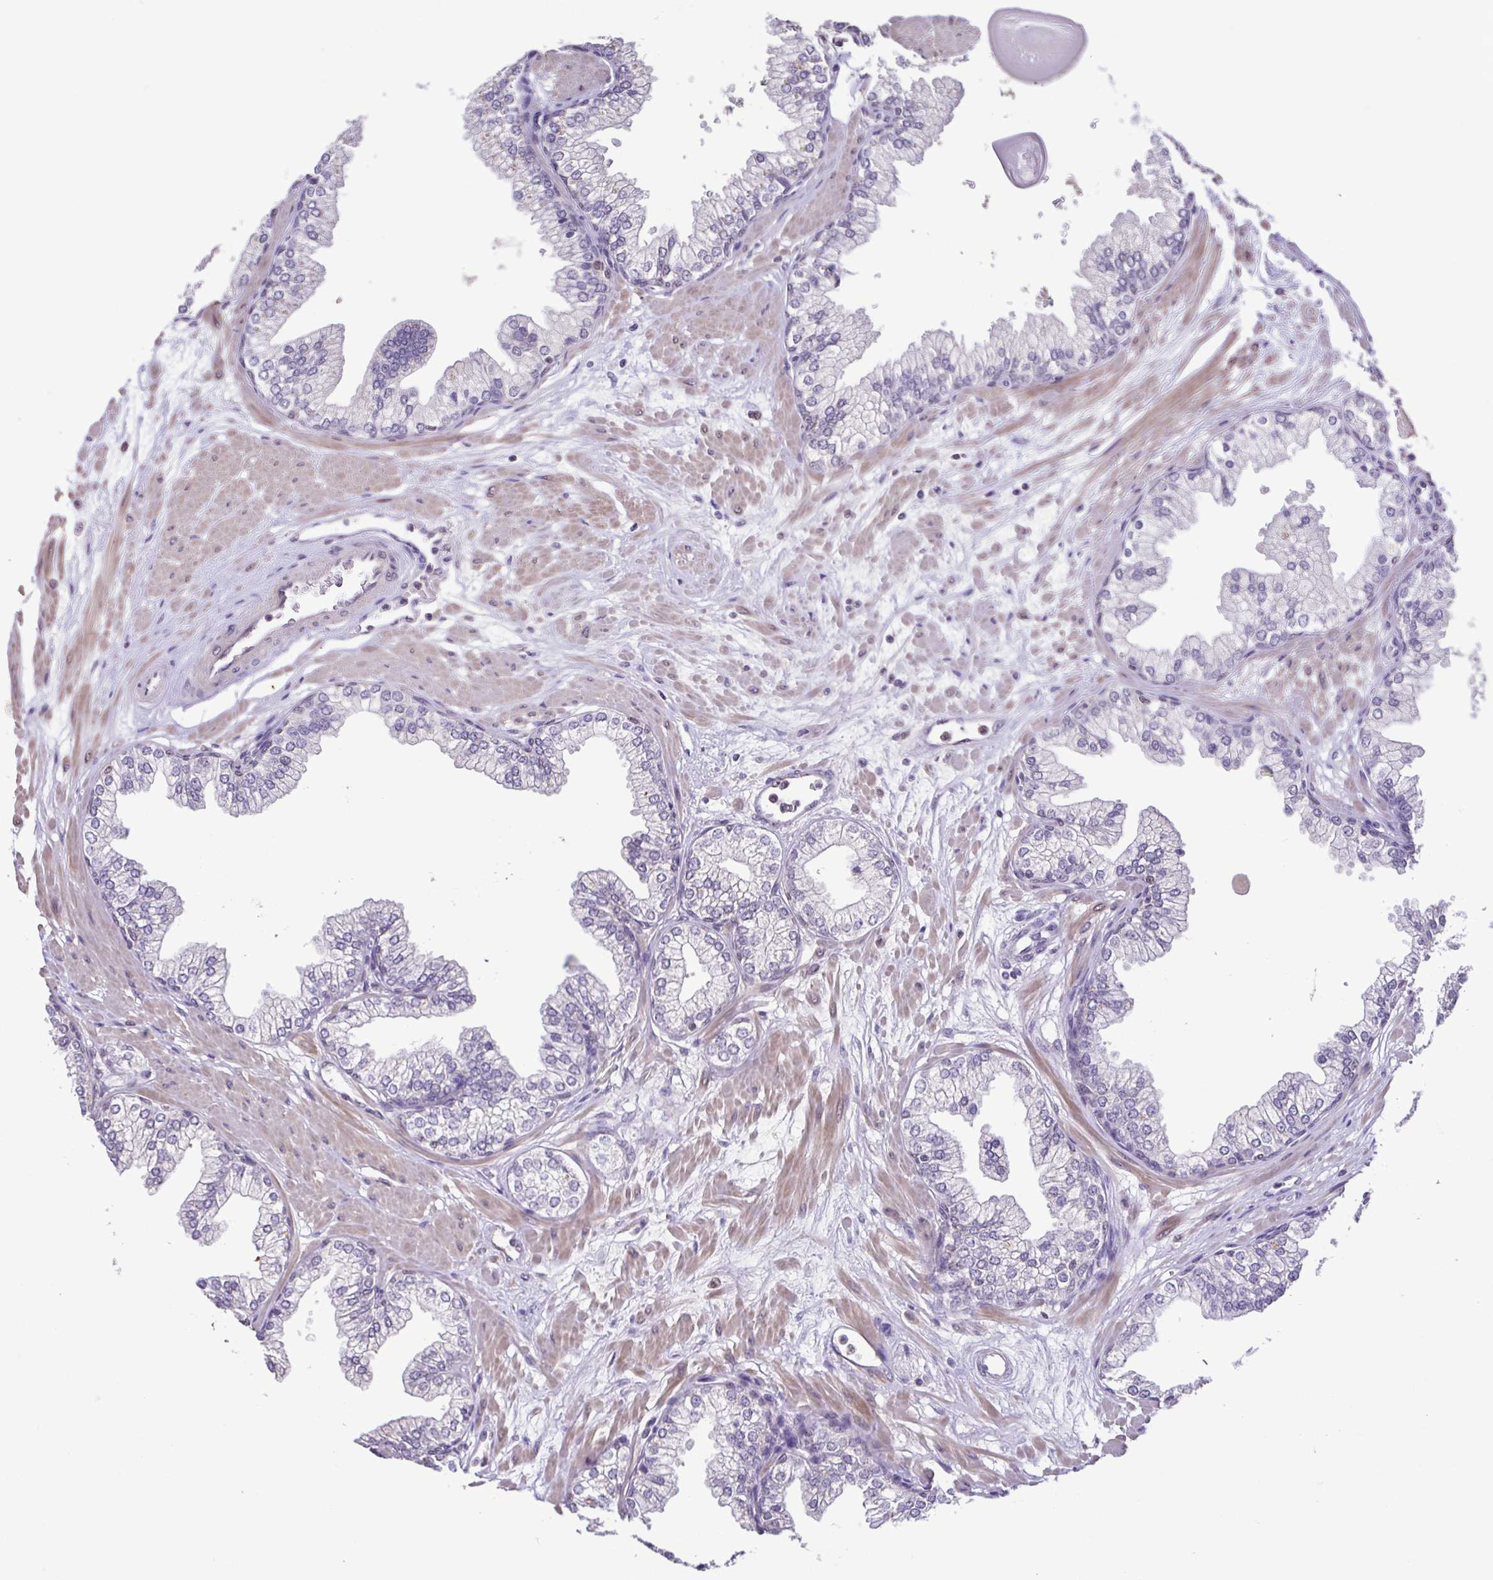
{"staining": {"intensity": "weak", "quantity": "<25%", "location": "nuclear"}, "tissue": "prostate", "cell_type": "Glandular cells", "image_type": "normal", "snomed": [{"axis": "morphology", "description": "Normal tissue, NOS"}, {"axis": "topography", "description": "Prostate"}, {"axis": "topography", "description": "Peripheral nerve tissue"}], "caption": "IHC histopathology image of normal prostate: prostate stained with DAB (3,3'-diaminobenzidine) reveals no significant protein positivity in glandular cells.", "gene": "ACTRT3", "patient": {"sex": "male", "age": 61}}